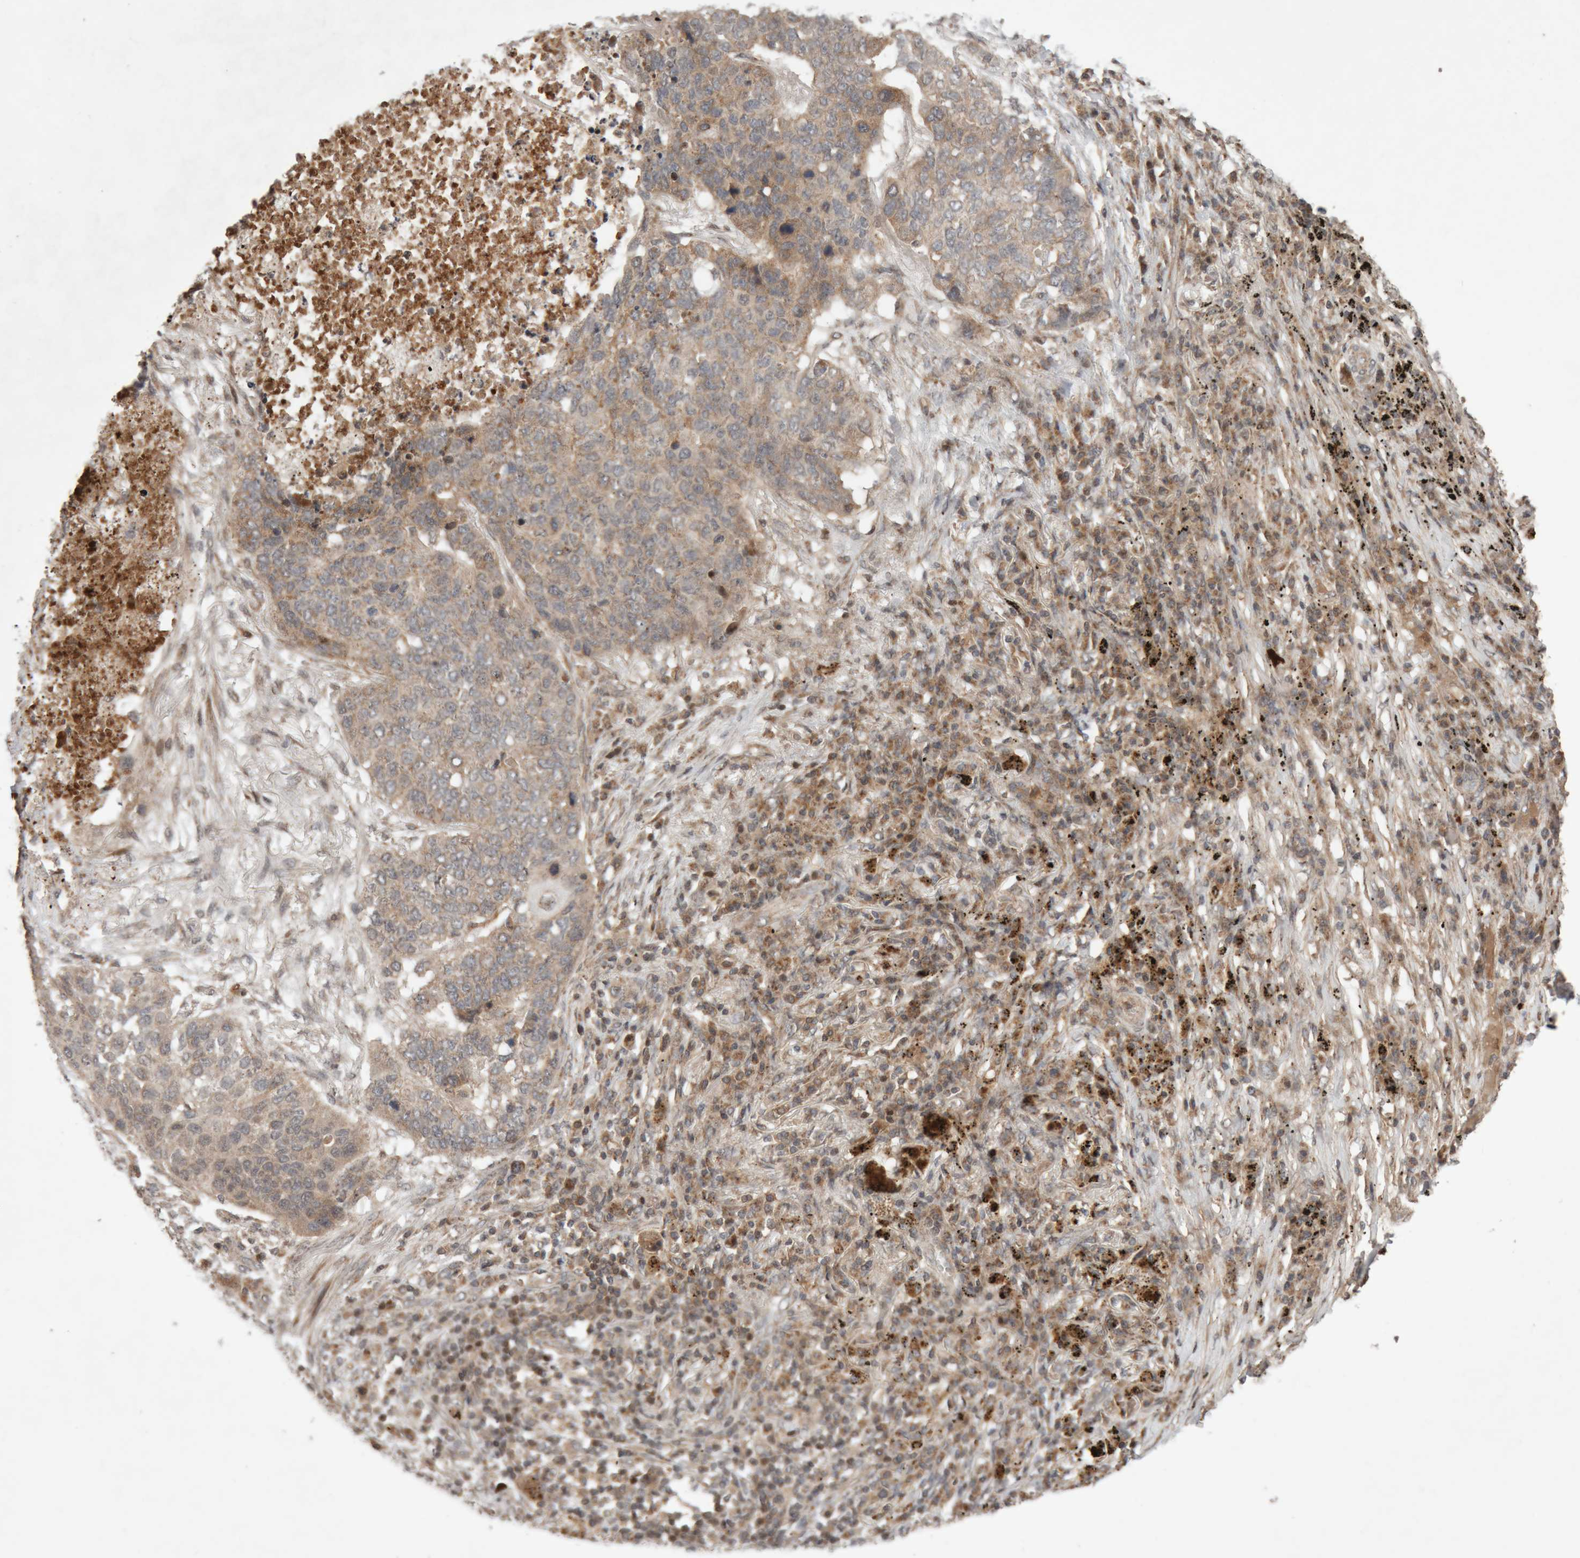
{"staining": {"intensity": "weak", "quantity": ">75%", "location": "cytoplasmic/membranous"}, "tissue": "lung cancer", "cell_type": "Tumor cells", "image_type": "cancer", "snomed": [{"axis": "morphology", "description": "Squamous cell carcinoma, NOS"}, {"axis": "topography", "description": "Lung"}], "caption": "Brown immunohistochemical staining in lung squamous cell carcinoma demonstrates weak cytoplasmic/membranous positivity in approximately >75% of tumor cells.", "gene": "KIF21B", "patient": {"sex": "female", "age": 63}}